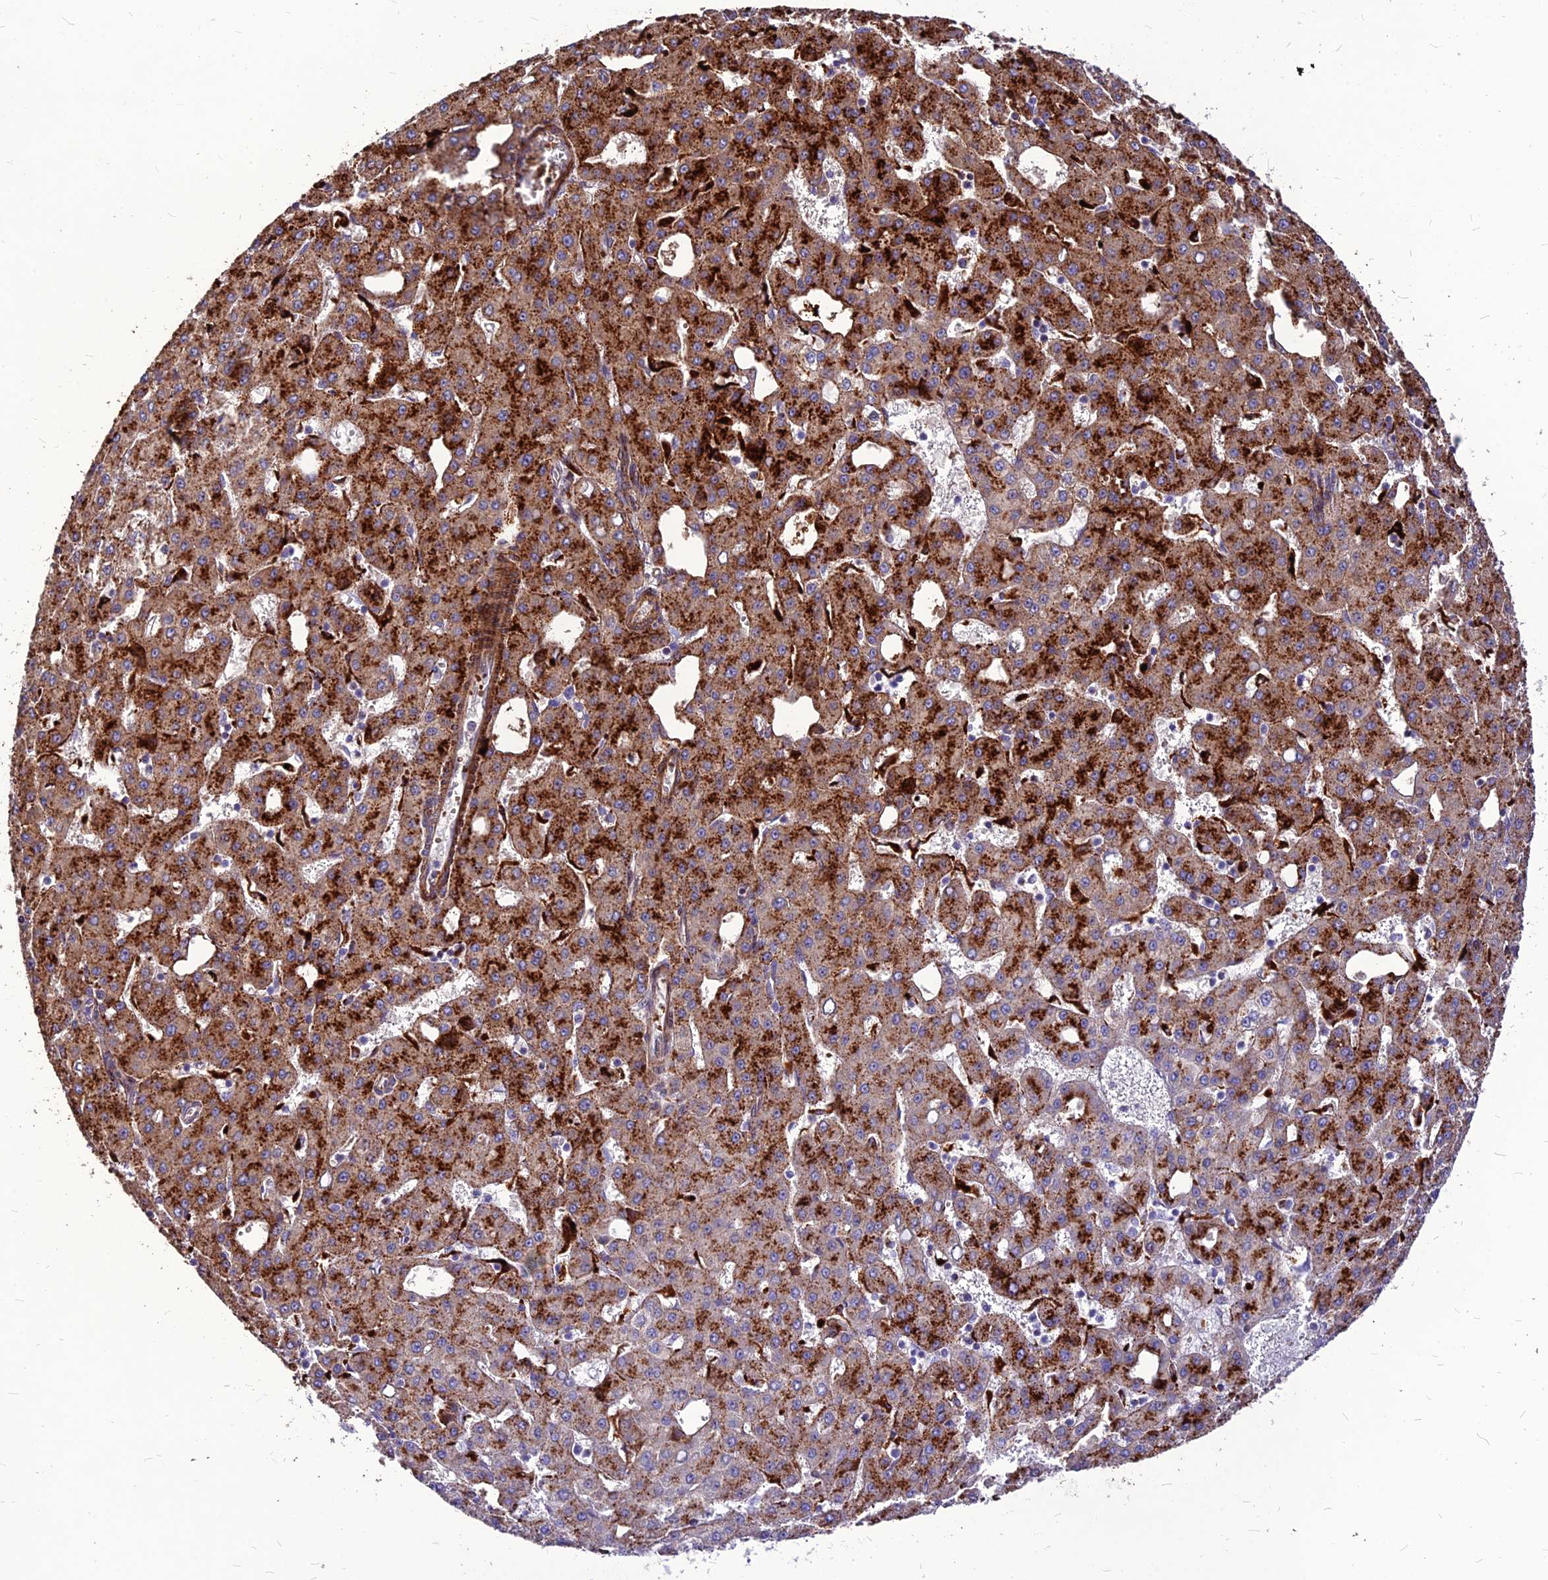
{"staining": {"intensity": "strong", "quantity": ">75%", "location": "cytoplasmic/membranous"}, "tissue": "liver cancer", "cell_type": "Tumor cells", "image_type": "cancer", "snomed": [{"axis": "morphology", "description": "Carcinoma, Hepatocellular, NOS"}, {"axis": "topography", "description": "Liver"}], "caption": "Liver hepatocellular carcinoma stained for a protein (brown) reveals strong cytoplasmic/membranous positive positivity in about >75% of tumor cells.", "gene": "RIMOC1", "patient": {"sex": "male", "age": 47}}